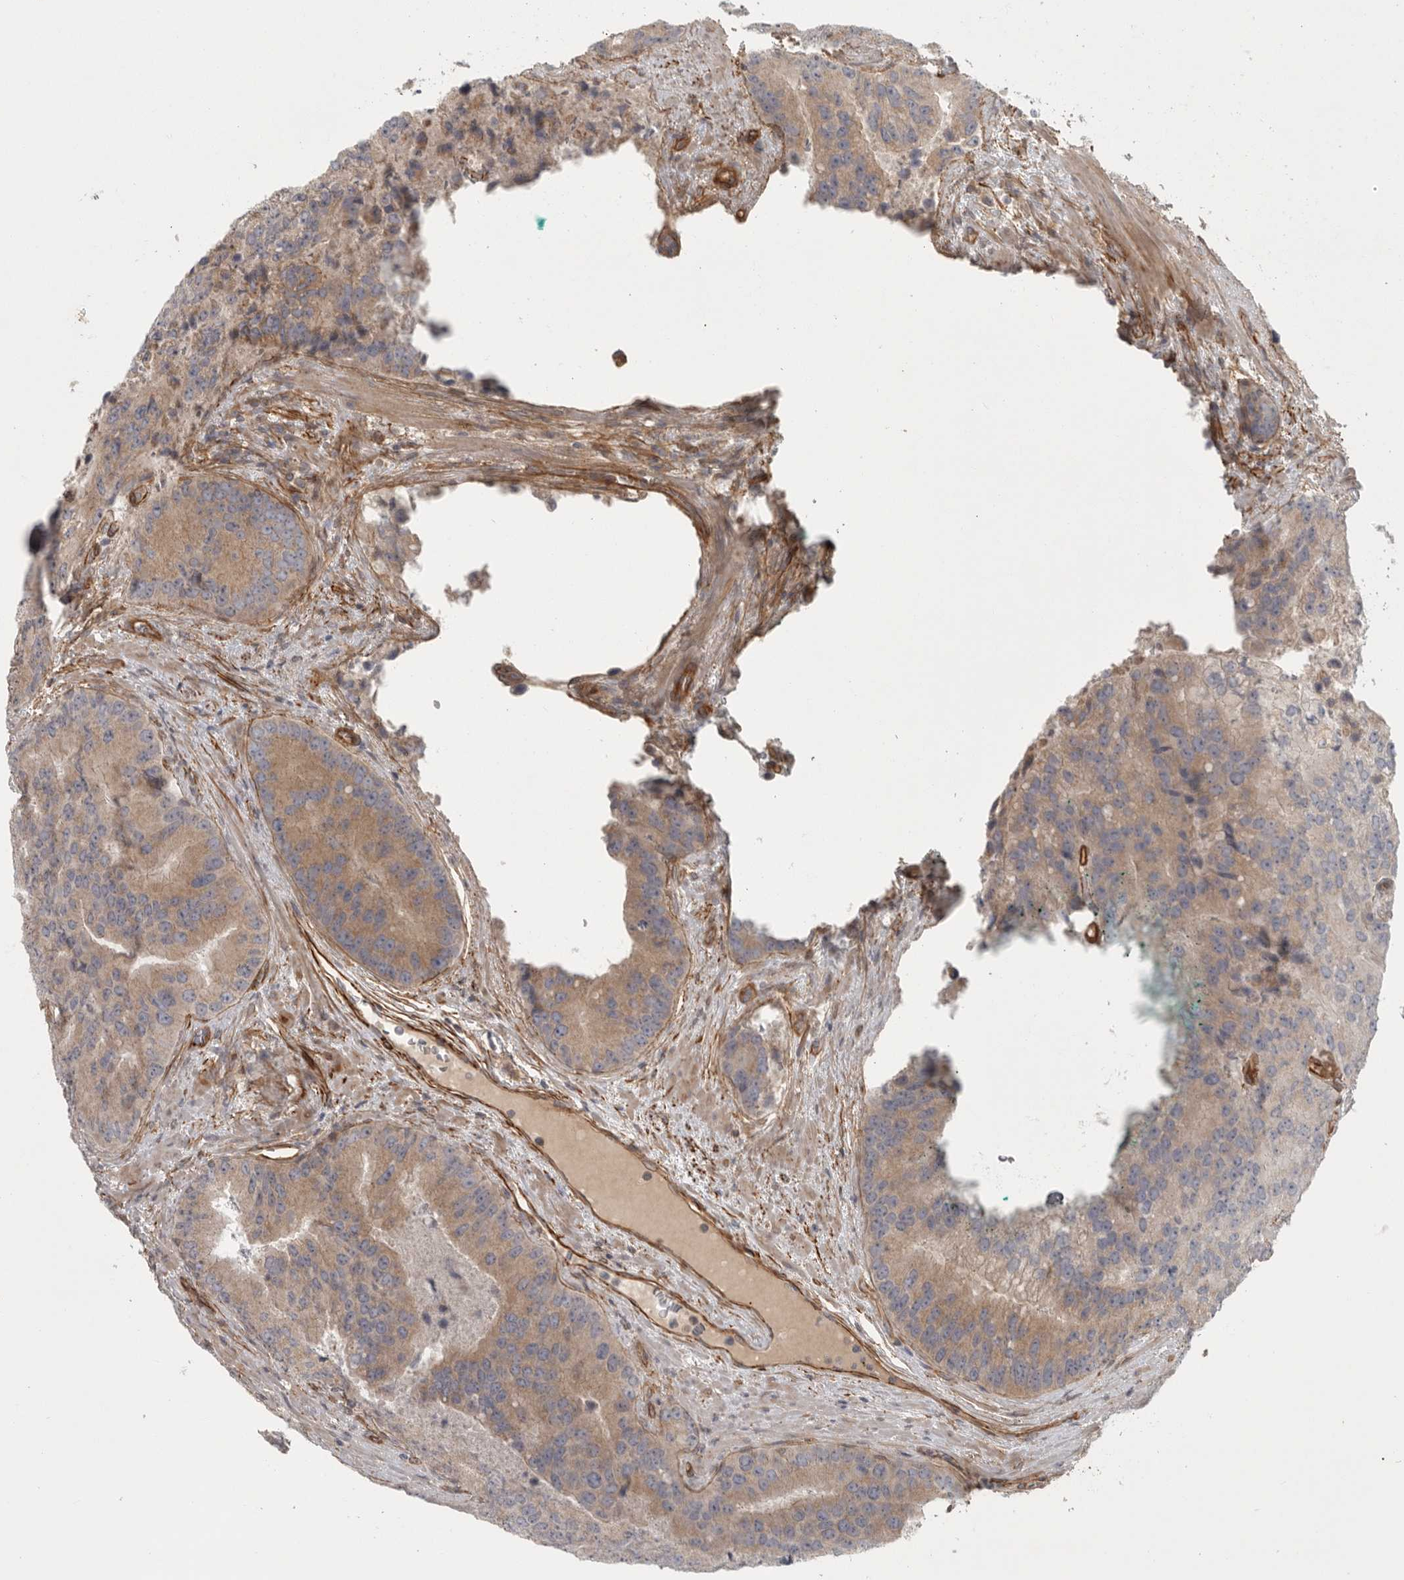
{"staining": {"intensity": "moderate", "quantity": ">75%", "location": "cytoplasmic/membranous"}, "tissue": "prostate cancer", "cell_type": "Tumor cells", "image_type": "cancer", "snomed": [{"axis": "morphology", "description": "Adenocarcinoma, High grade"}, {"axis": "topography", "description": "Prostate"}], "caption": "Immunohistochemistry (IHC) staining of adenocarcinoma (high-grade) (prostate), which shows medium levels of moderate cytoplasmic/membranous staining in about >75% of tumor cells indicating moderate cytoplasmic/membranous protein staining. The staining was performed using DAB (brown) for protein detection and nuclei were counterstained in hematoxylin (blue).", "gene": "LONRF1", "patient": {"sex": "male", "age": 70}}